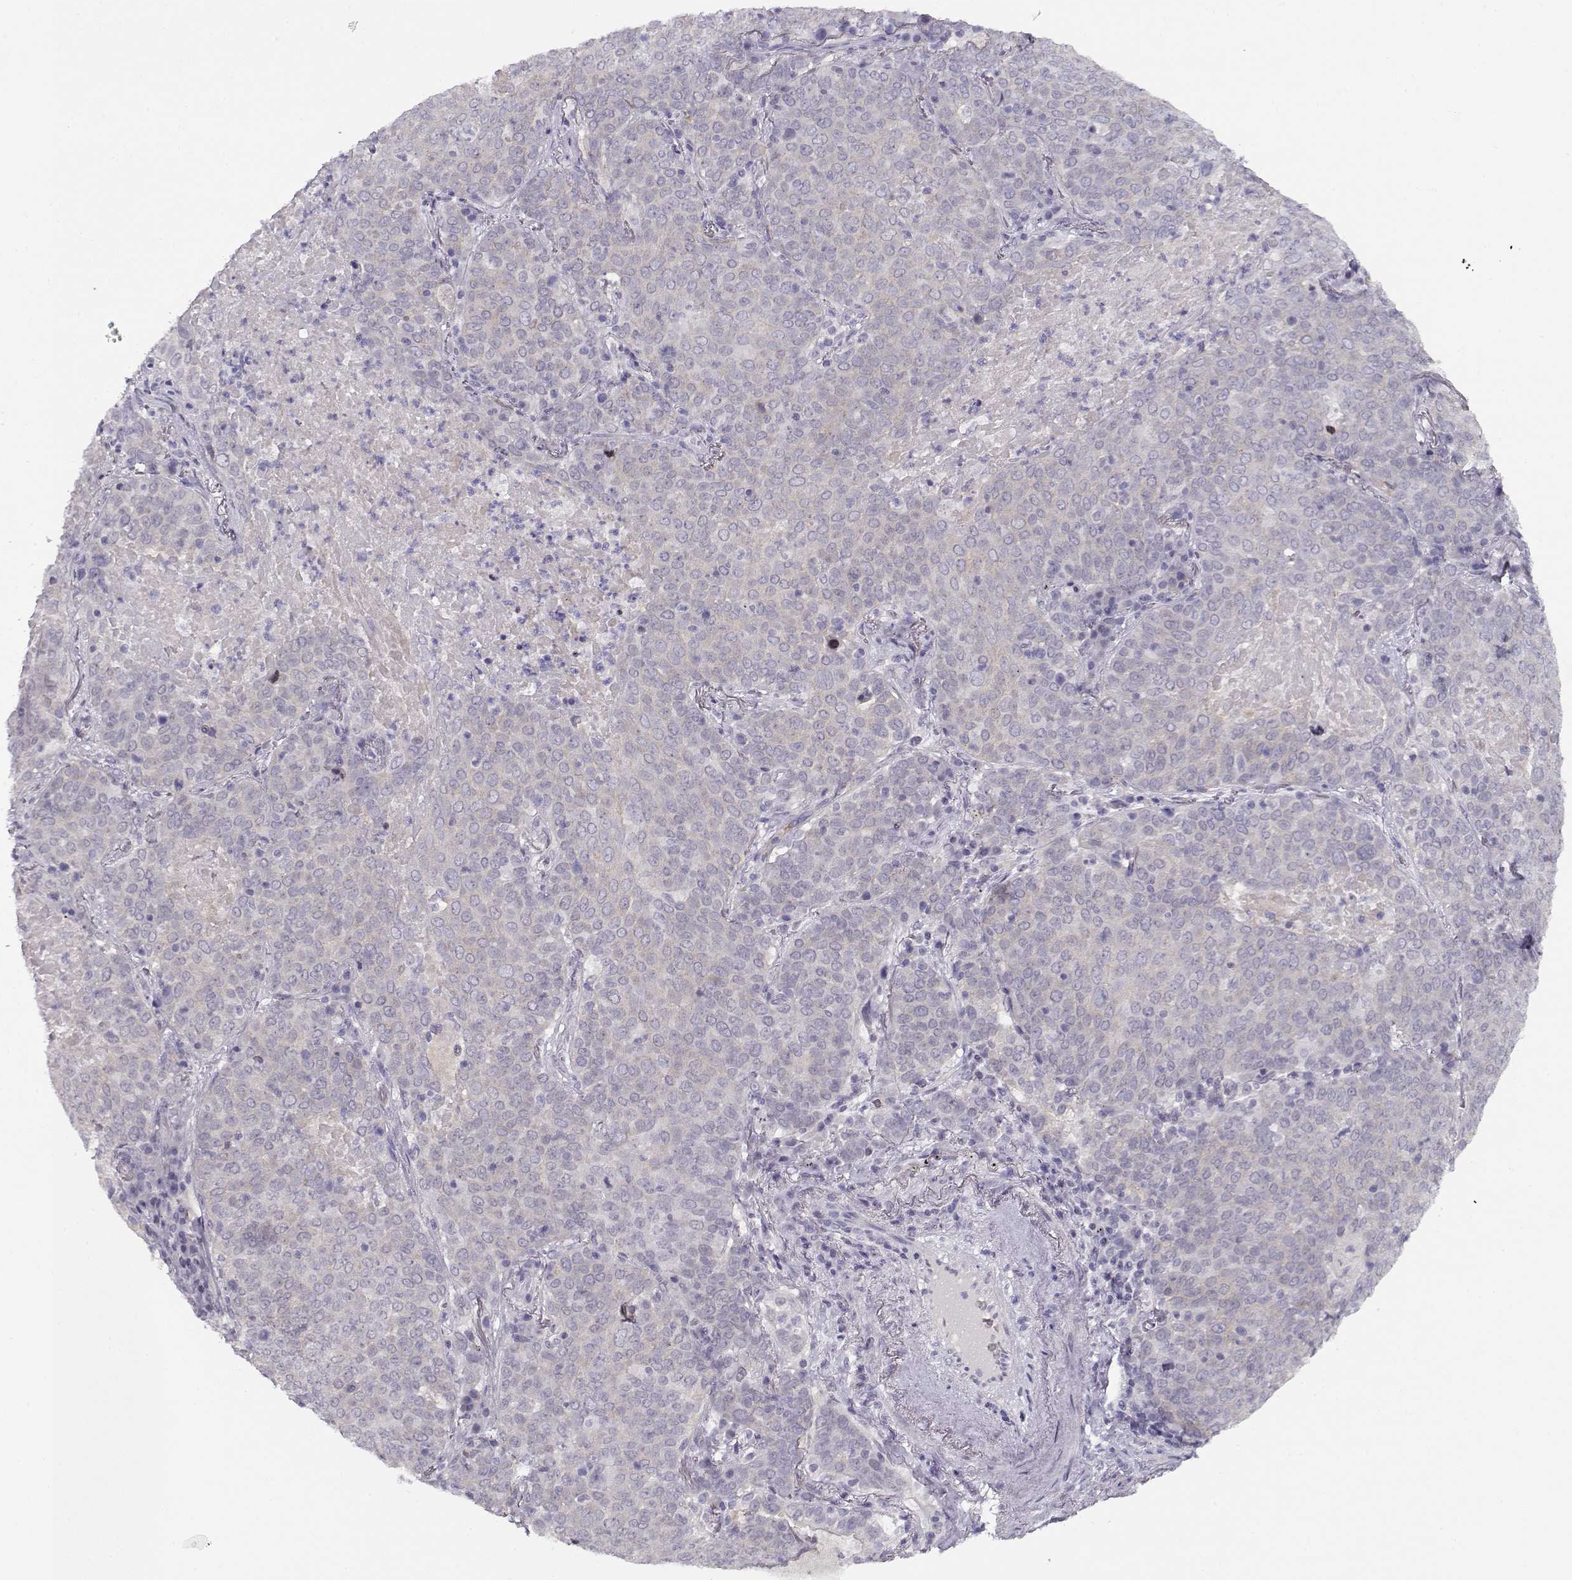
{"staining": {"intensity": "negative", "quantity": "none", "location": "none"}, "tissue": "lung cancer", "cell_type": "Tumor cells", "image_type": "cancer", "snomed": [{"axis": "morphology", "description": "Squamous cell carcinoma, NOS"}, {"axis": "topography", "description": "Lung"}], "caption": "This photomicrograph is of lung squamous cell carcinoma stained with immunohistochemistry to label a protein in brown with the nuclei are counter-stained blue. There is no expression in tumor cells.", "gene": "CRX", "patient": {"sex": "male", "age": 82}}